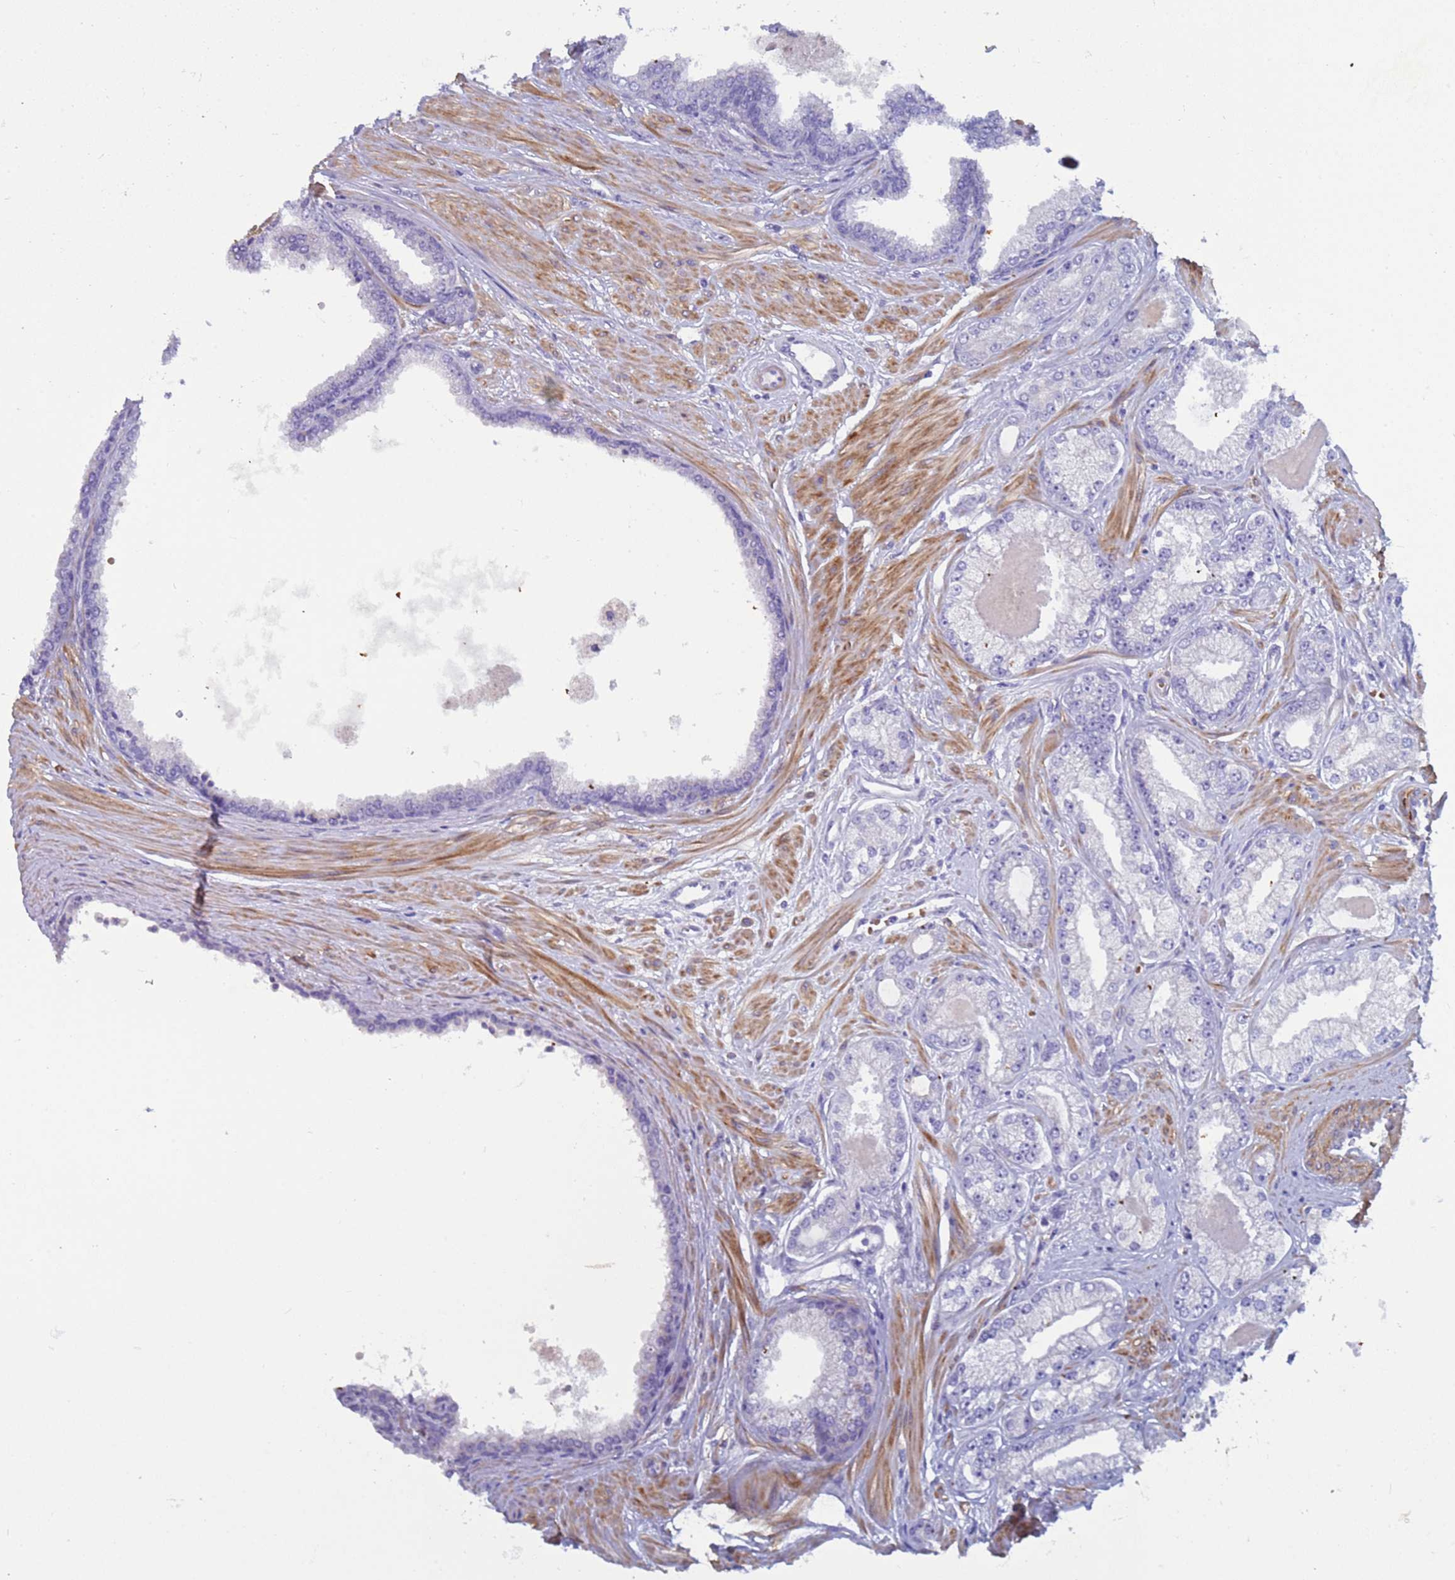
{"staining": {"intensity": "negative", "quantity": "none", "location": "none"}, "tissue": "prostate cancer", "cell_type": "Tumor cells", "image_type": "cancer", "snomed": [{"axis": "morphology", "description": "Adenocarcinoma, Low grade"}, {"axis": "topography", "description": "Prostate"}], "caption": "This photomicrograph is of prostate low-grade adenocarcinoma stained with immunohistochemistry to label a protein in brown with the nuclei are counter-stained blue. There is no positivity in tumor cells. (Stains: DAB immunohistochemistry with hematoxylin counter stain, Microscopy: brightfield microscopy at high magnification).", "gene": "KBTBD3", "patient": {"sex": "male", "age": 64}}